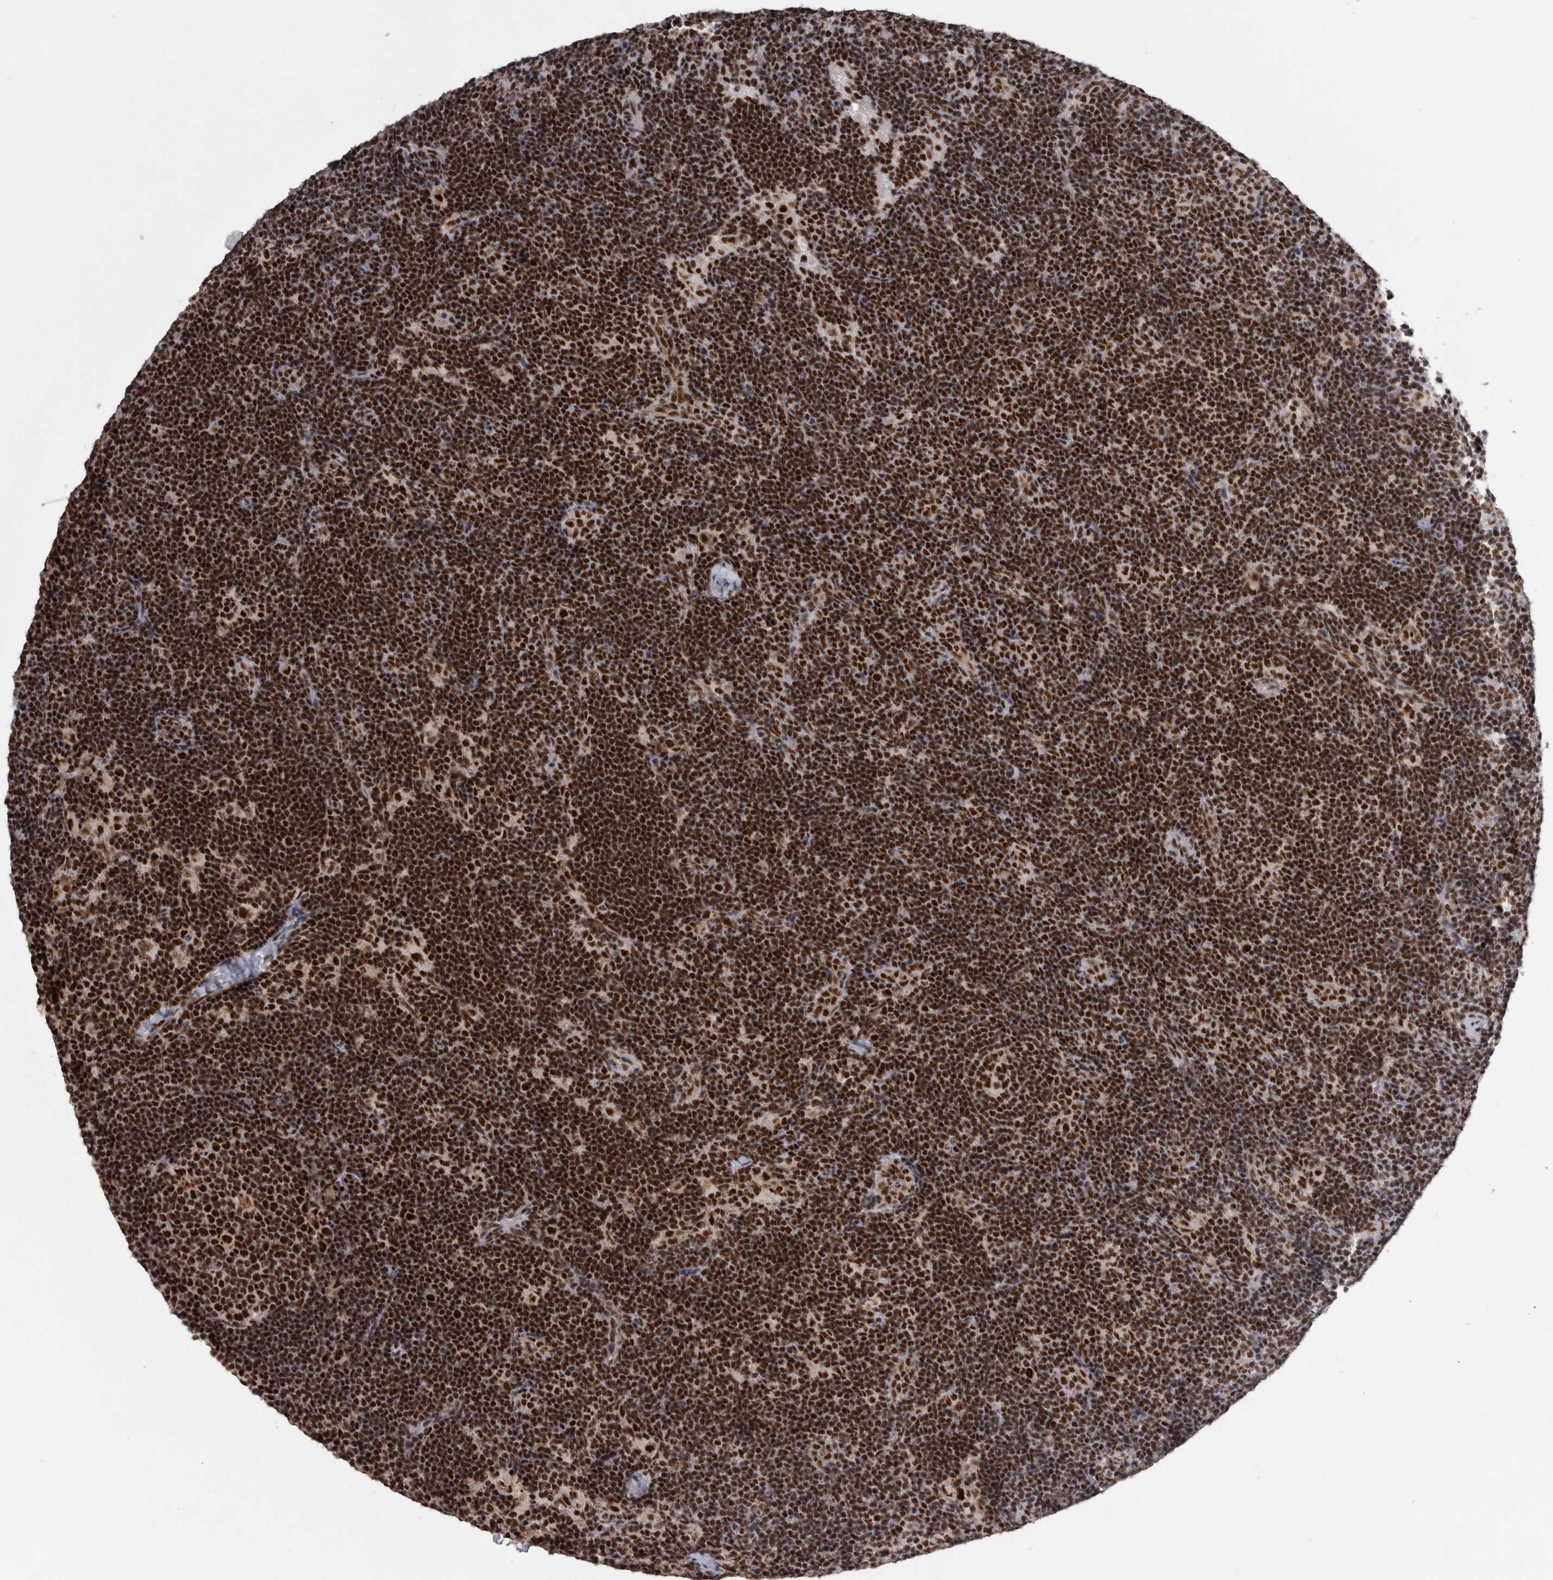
{"staining": {"intensity": "strong", "quantity": ">75%", "location": "nuclear"}, "tissue": "lymph node", "cell_type": "Germinal center cells", "image_type": "normal", "snomed": [{"axis": "morphology", "description": "Normal tissue, NOS"}, {"axis": "topography", "description": "Lymph node"}], "caption": "Protein staining demonstrates strong nuclear expression in approximately >75% of germinal center cells in normal lymph node. The protein is shown in brown color, while the nuclei are stained blue.", "gene": "CDK11A", "patient": {"sex": "female", "age": 22}}